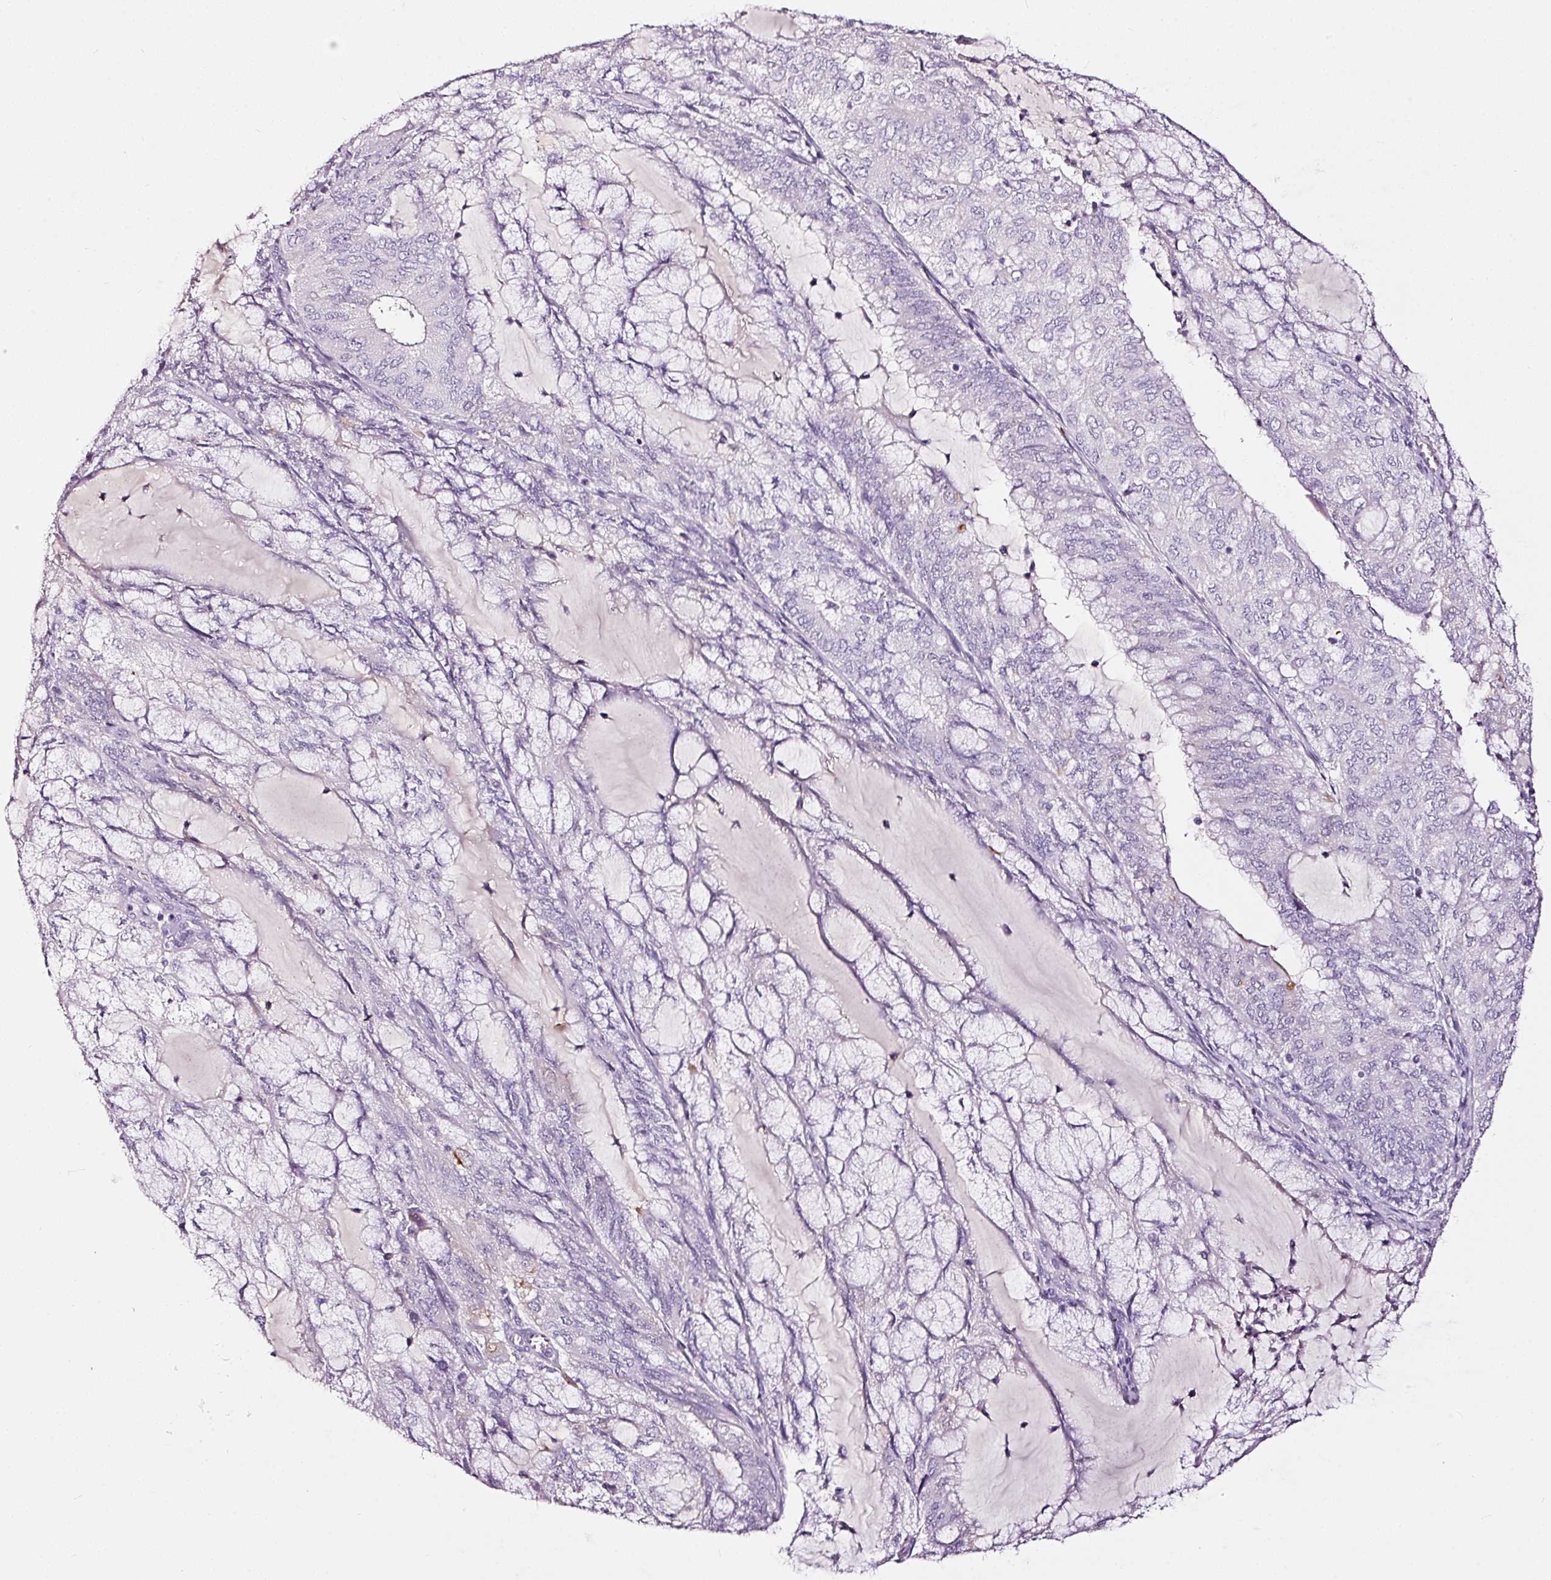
{"staining": {"intensity": "negative", "quantity": "none", "location": "none"}, "tissue": "endometrial cancer", "cell_type": "Tumor cells", "image_type": "cancer", "snomed": [{"axis": "morphology", "description": "Adenocarcinoma, NOS"}, {"axis": "topography", "description": "Endometrium"}], "caption": "Endometrial cancer was stained to show a protein in brown. There is no significant staining in tumor cells.", "gene": "LAMP3", "patient": {"sex": "female", "age": 81}}